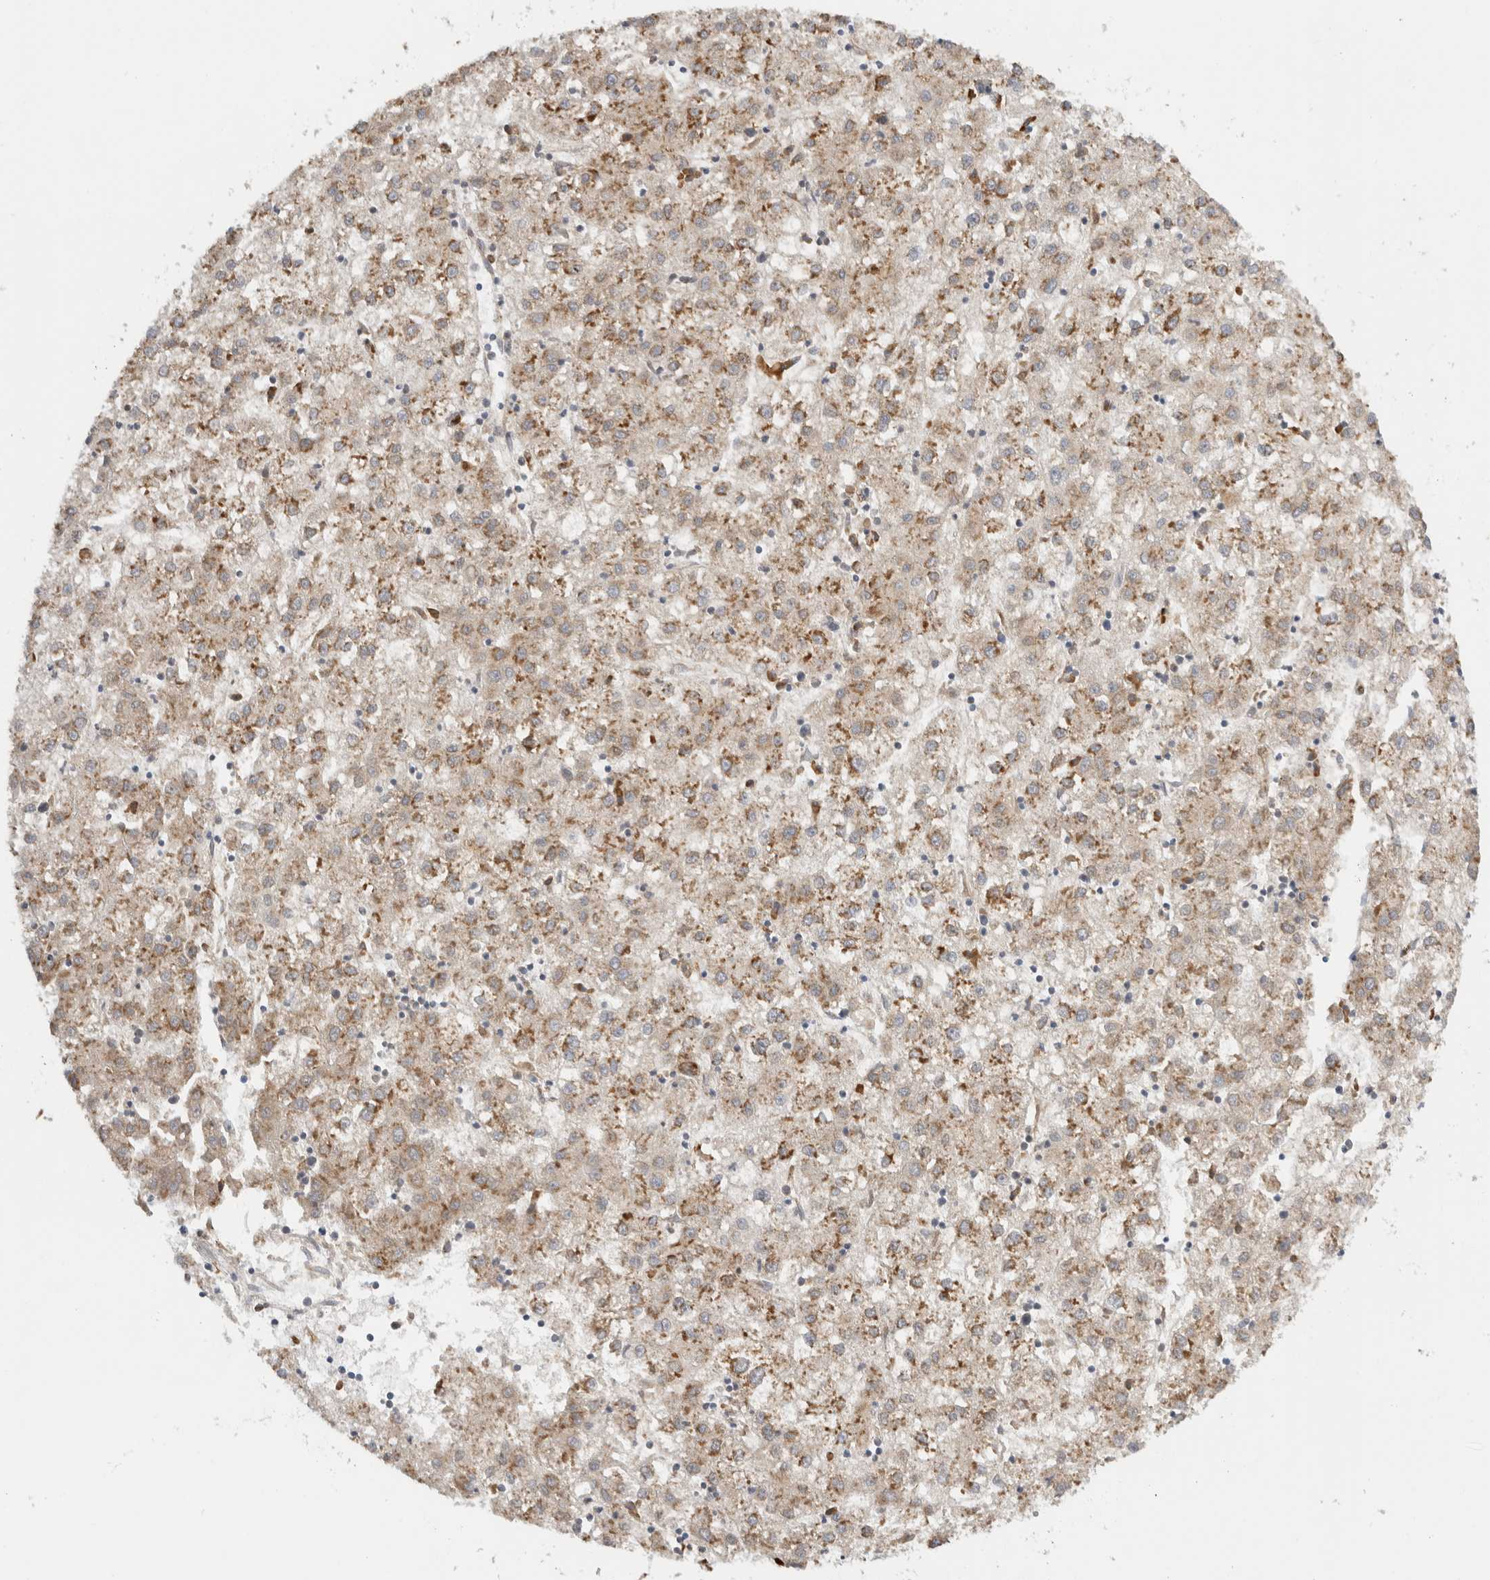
{"staining": {"intensity": "moderate", "quantity": ">75%", "location": "cytoplasmic/membranous"}, "tissue": "liver cancer", "cell_type": "Tumor cells", "image_type": "cancer", "snomed": [{"axis": "morphology", "description": "Carcinoma, Hepatocellular, NOS"}, {"axis": "topography", "description": "Liver"}], "caption": "Immunohistochemistry (IHC) of human liver cancer (hepatocellular carcinoma) demonstrates medium levels of moderate cytoplasmic/membranous staining in about >75% of tumor cells. The staining was performed using DAB (3,3'-diaminobenzidine), with brown indicating positive protein expression. Nuclei are stained blue with hematoxylin.", "gene": "RPN2", "patient": {"sex": "male", "age": 72}}